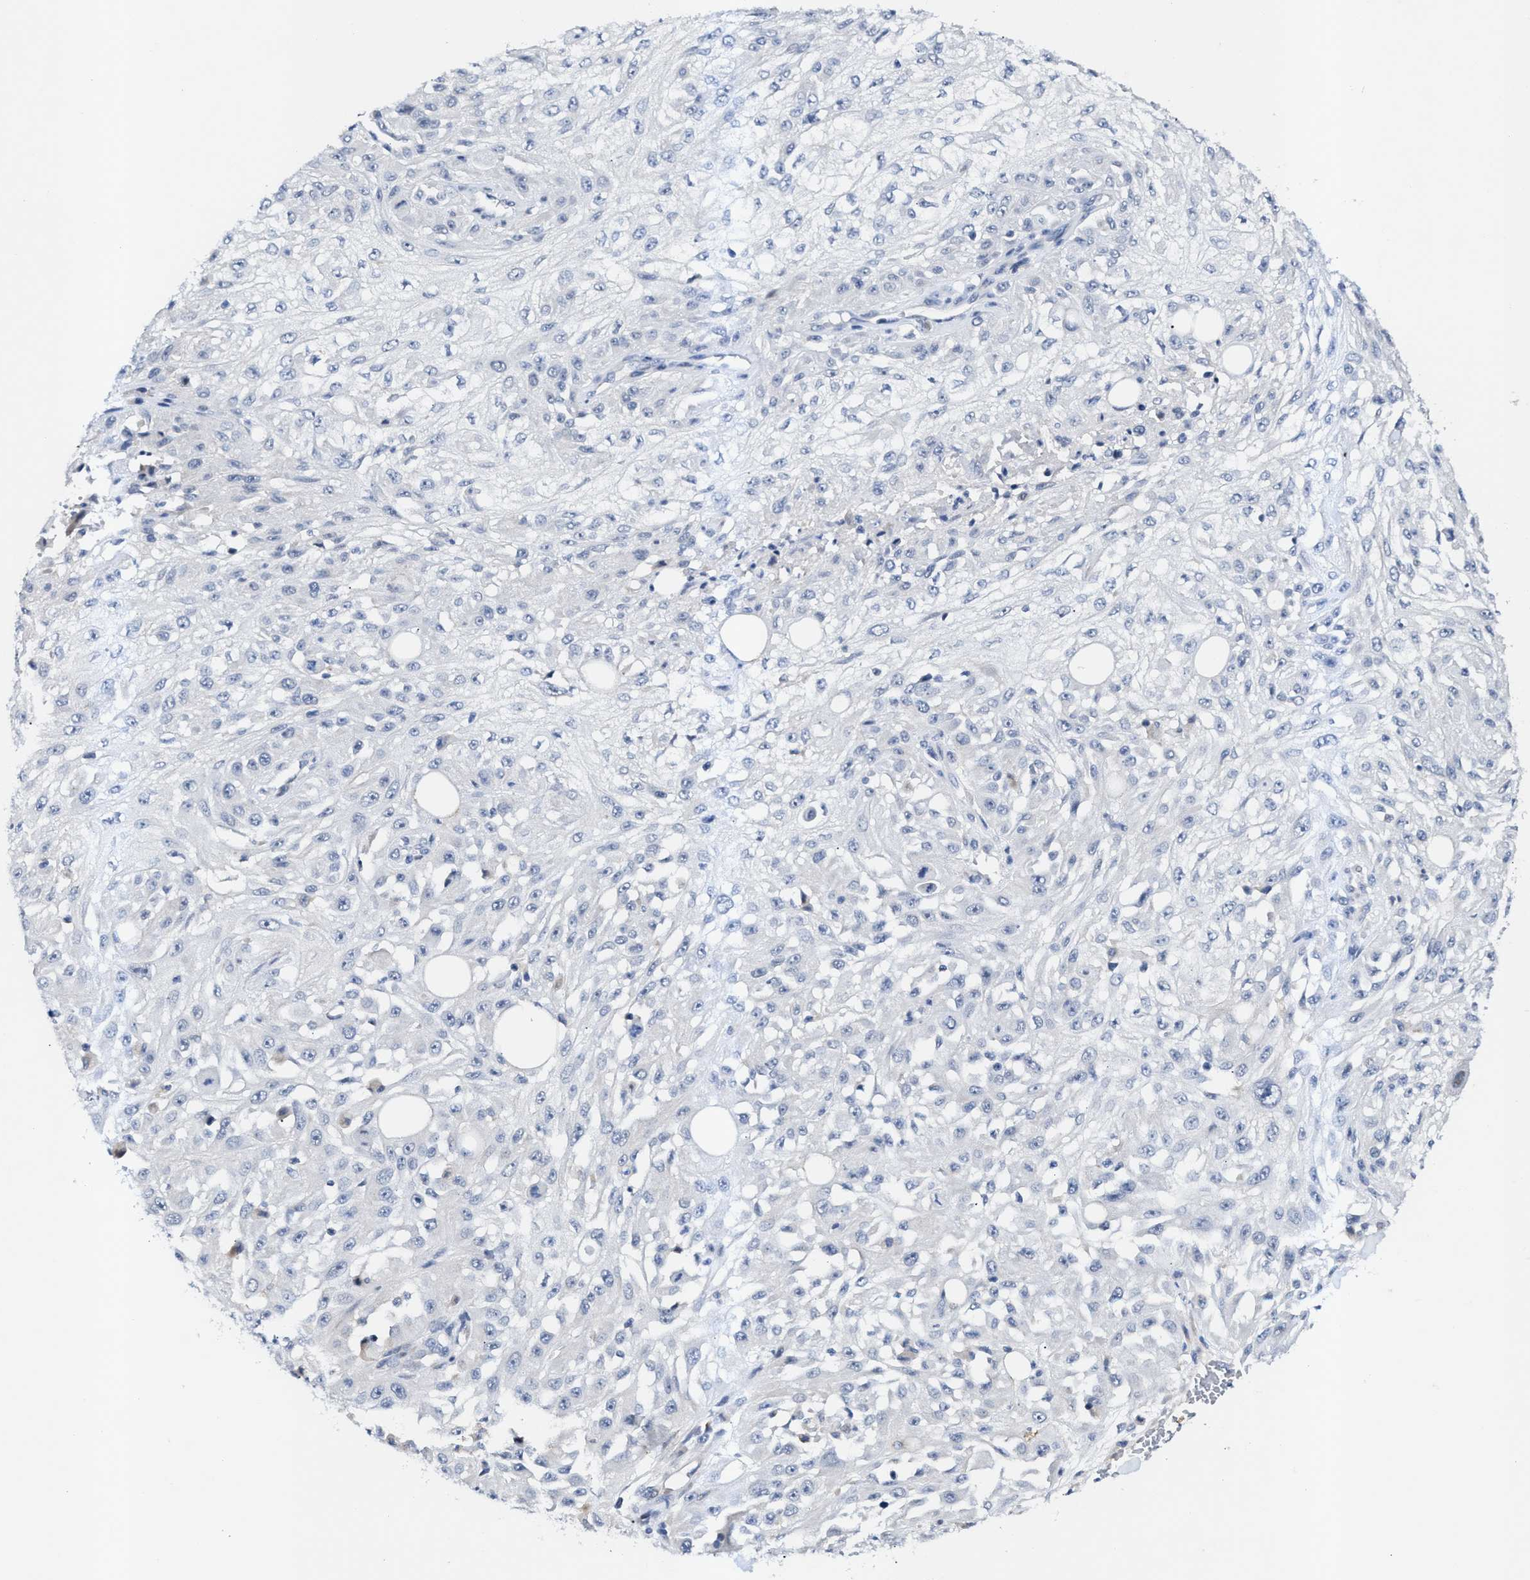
{"staining": {"intensity": "negative", "quantity": "none", "location": "none"}, "tissue": "skin cancer", "cell_type": "Tumor cells", "image_type": "cancer", "snomed": [{"axis": "morphology", "description": "Squamous cell carcinoma, NOS"}, {"axis": "morphology", "description": "Squamous cell carcinoma, metastatic, NOS"}, {"axis": "topography", "description": "Skin"}, {"axis": "topography", "description": "Lymph node"}], "caption": "Protein analysis of skin cancer displays no significant positivity in tumor cells.", "gene": "JAG1", "patient": {"sex": "male", "age": 75}}